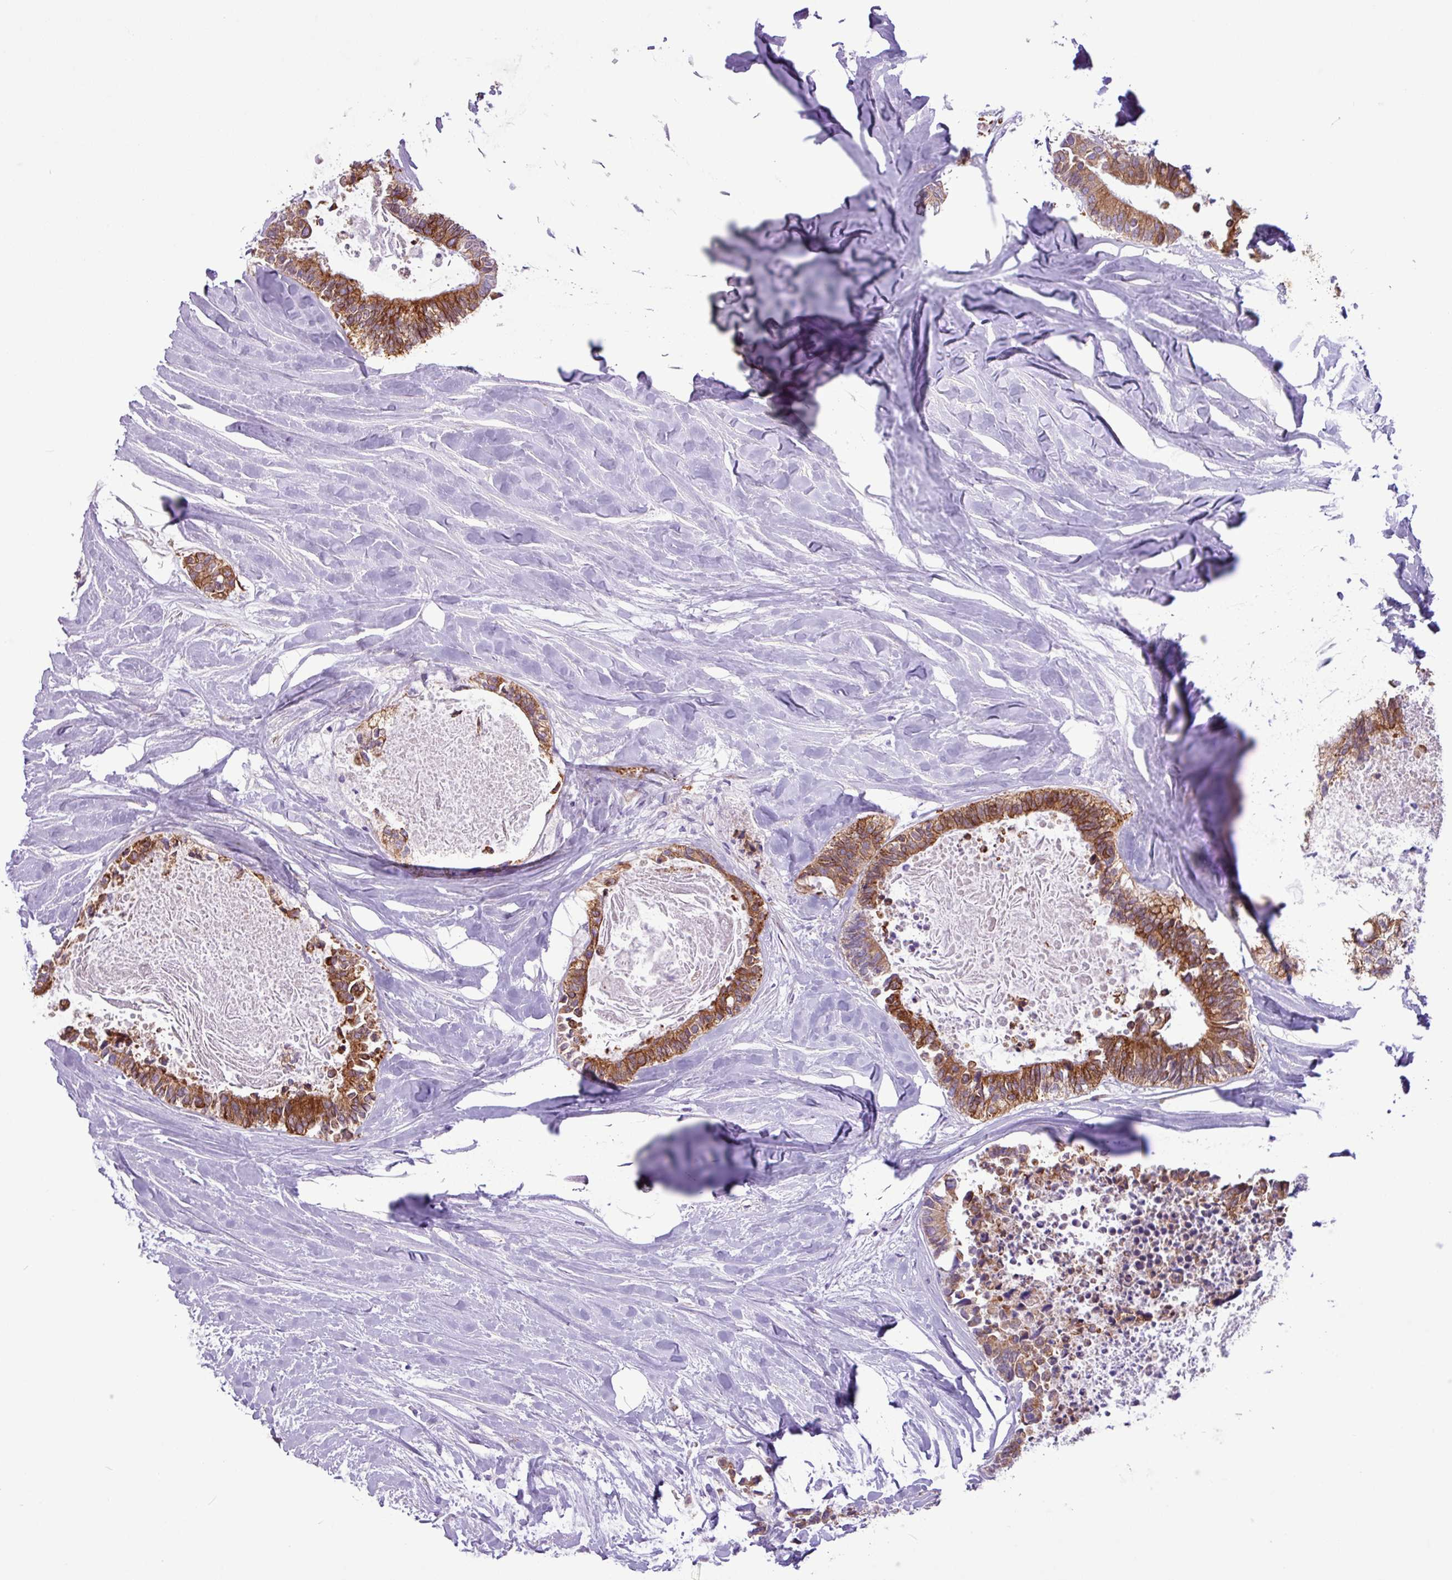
{"staining": {"intensity": "strong", "quantity": ">75%", "location": "cytoplasmic/membranous"}, "tissue": "colorectal cancer", "cell_type": "Tumor cells", "image_type": "cancer", "snomed": [{"axis": "morphology", "description": "Adenocarcinoma, NOS"}, {"axis": "topography", "description": "Colon"}, {"axis": "topography", "description": "Rectum"}], "caption": "An immunohistochemistry image of tumor tissue is shown. Protein staining in brown labels strong cytoplasmic/membranous positivity in colorectal cancer within tumor cells. (DAB = brown stain, brightfield microscopy at high magnification).", "gene": "SLC38A1", "patient": {"sex": "male", "age": 57}}